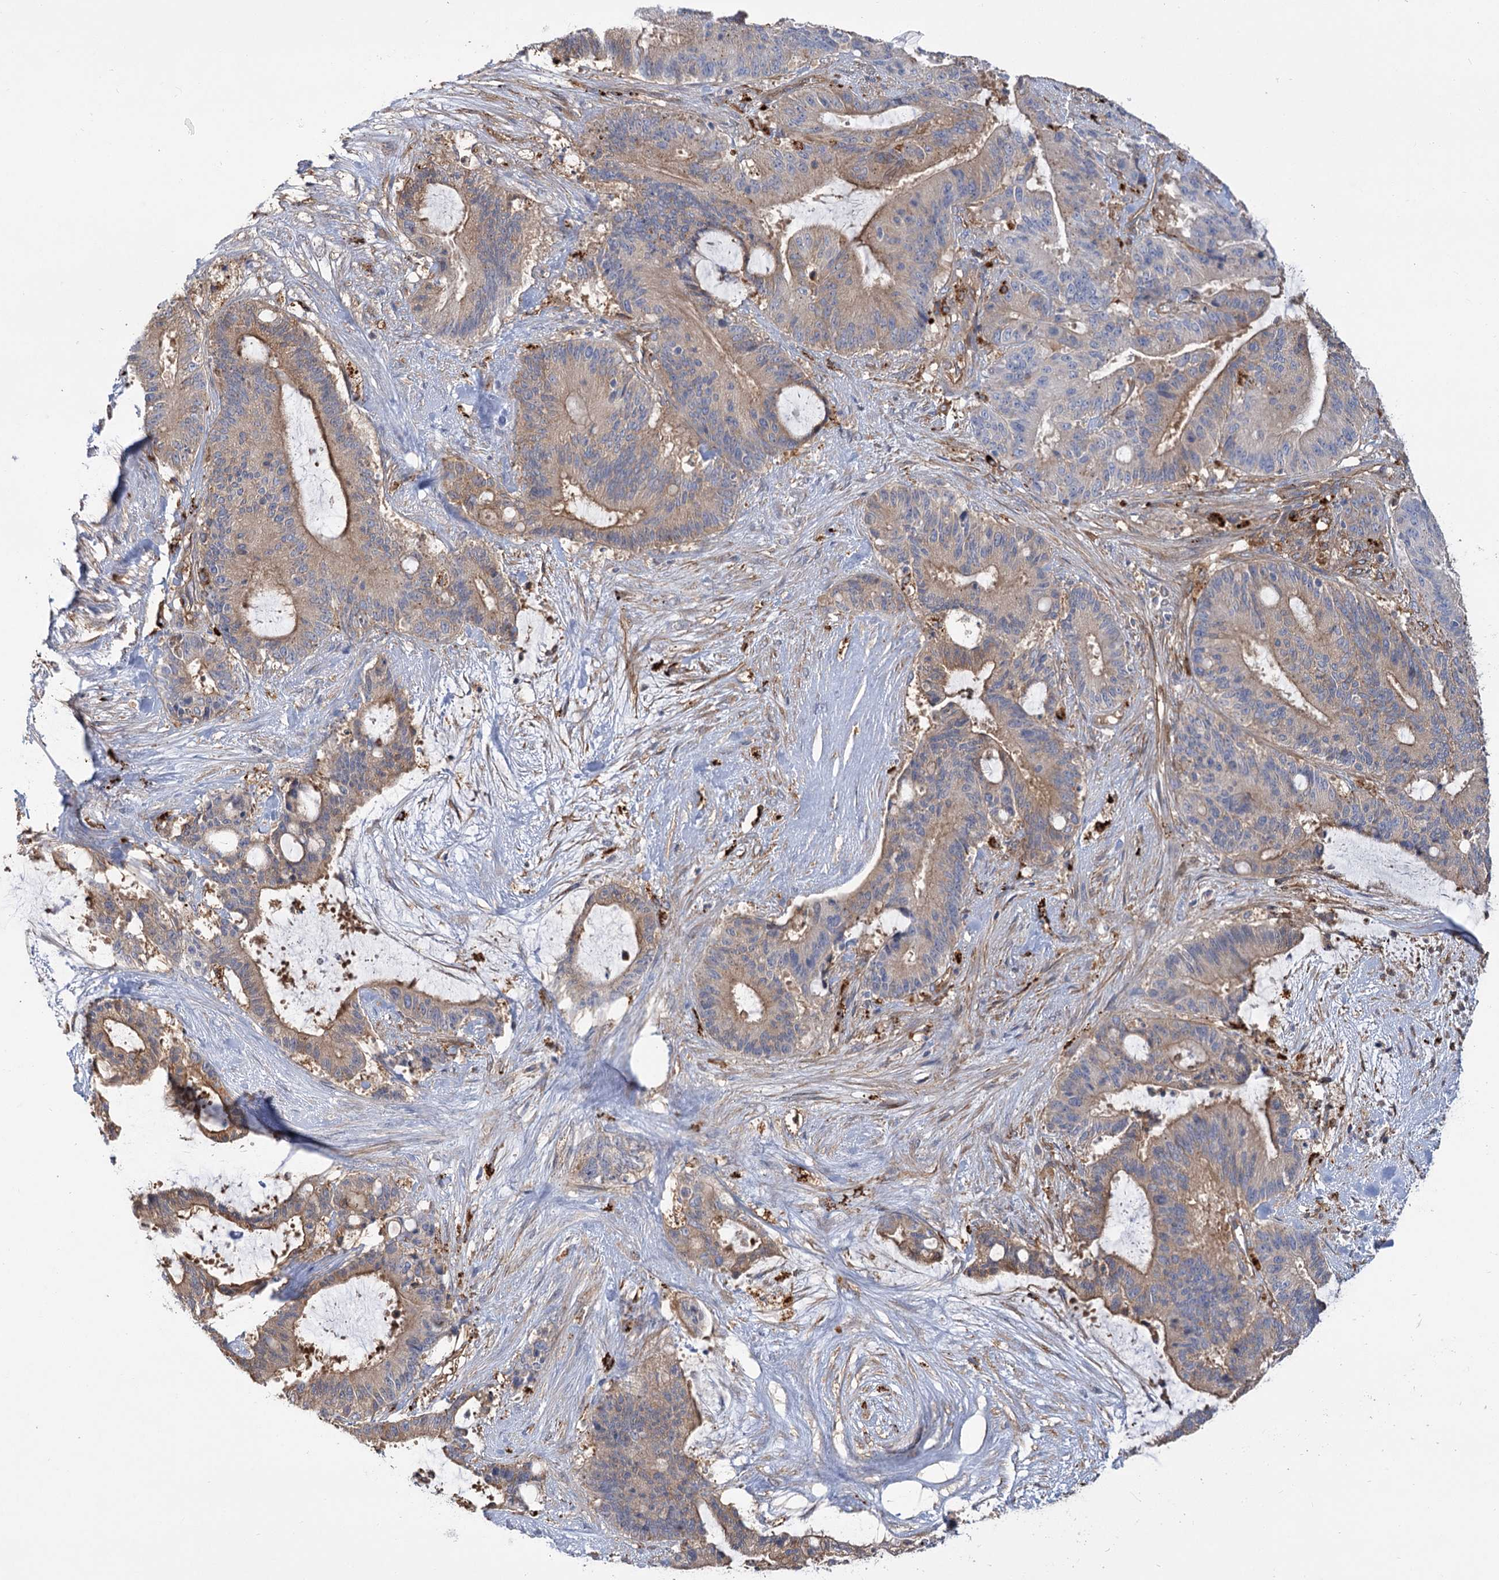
{"staining": {"intensity": "weak", "quantity": ">75%", "location": "cytoplasmic/membranous"}, "tissue": "liver cancer", "cell_type": "Tumor cells", "image_type": "cancer", "snomed": [{"axis": "morphology", "description": "Normal tissue, NOS"}, {"axis": "morphology", "description": "Cholangiocarcinoma"}, {"axis": "topography", "description": "Liver"}, {"axis": "topography", "description": "Peripheral nerve tissue"}], "caption": "Immunohistochemistry (IHC) of cholangiocarcinoma (liver) demonstrates low levels of weak cytoplasmic/membranous expression in approximately >75% of tumor cells. (Stains: DAB in brown, nuclei in blue, Microscopy: brightfield microscopy at high magnification).", "gene": "GUSB", "patient": {"sex": "female", "age": 73}}